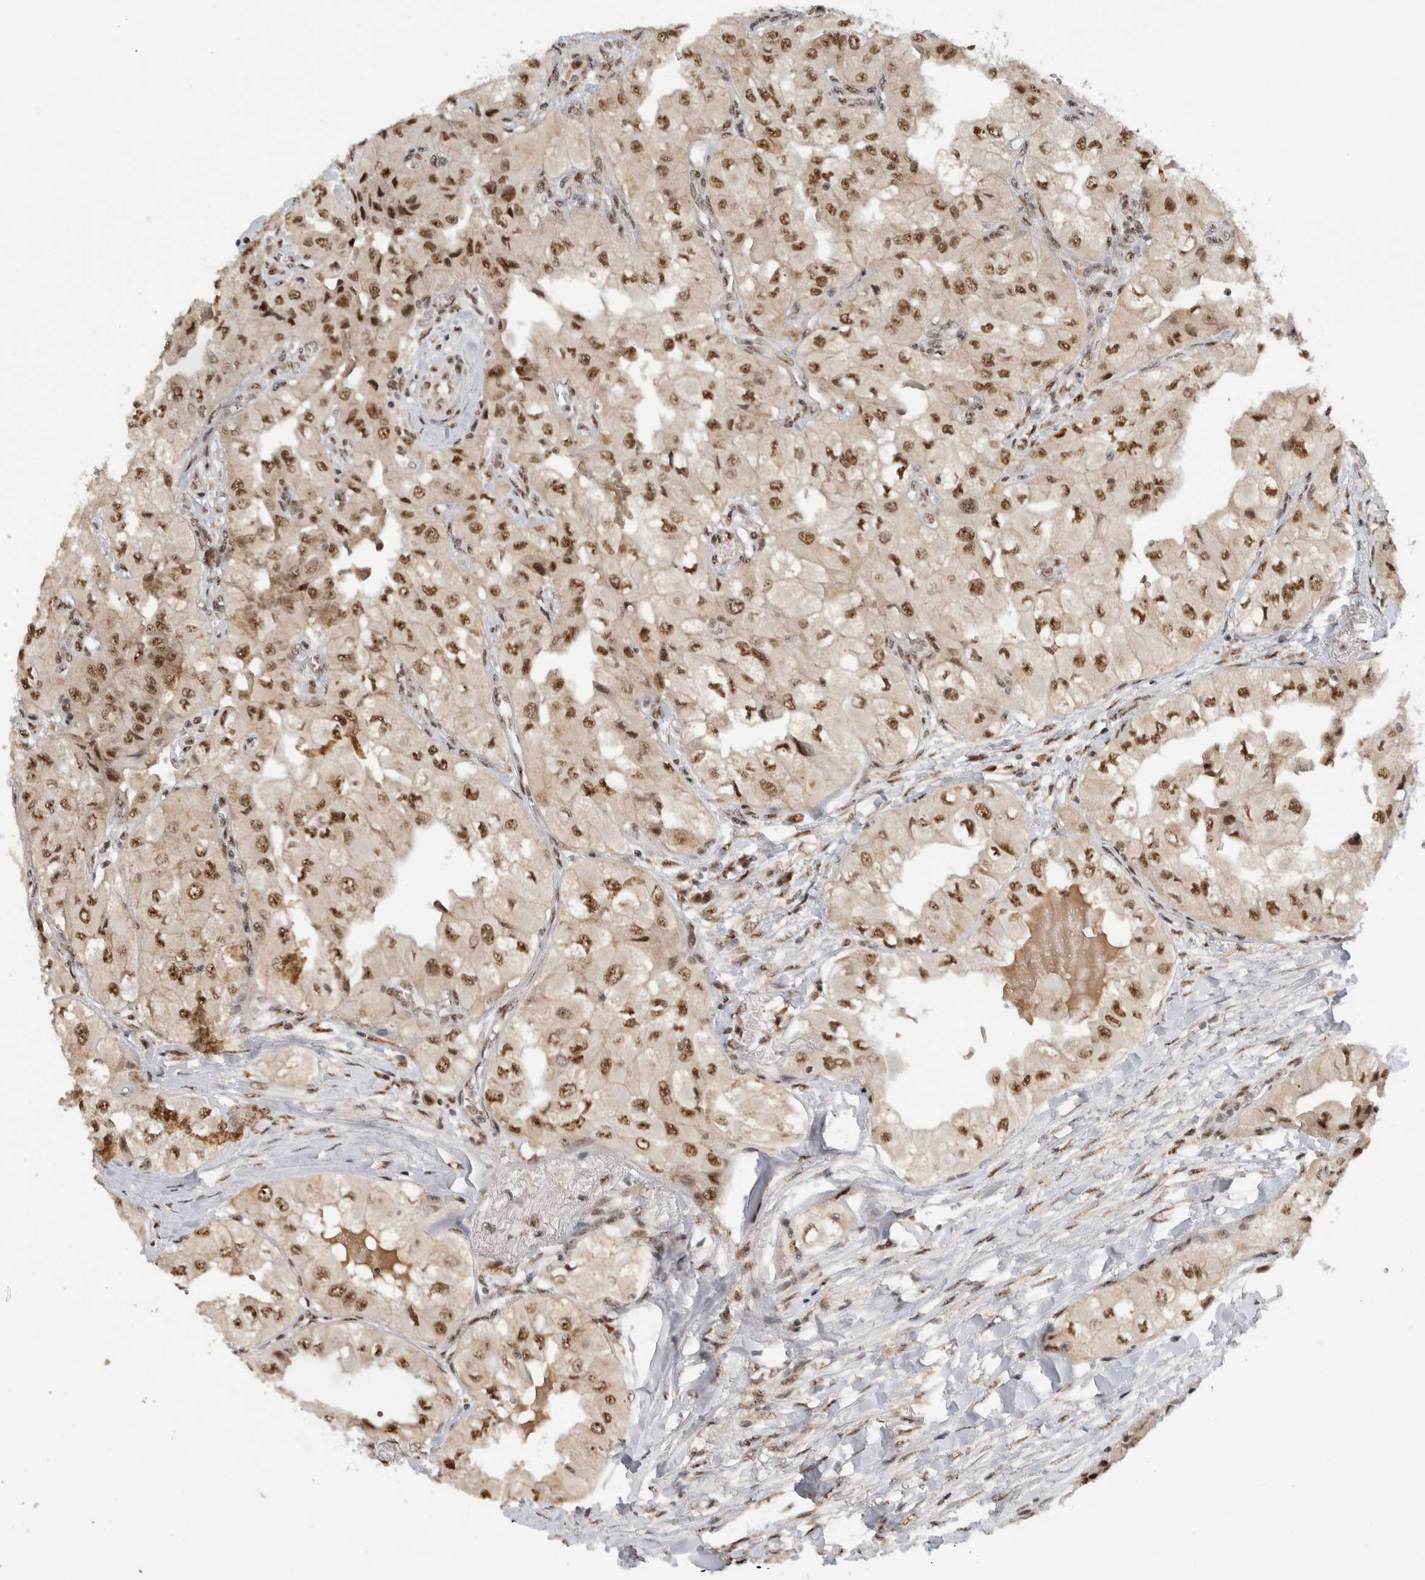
{"staining": {"intensity": "moderate", "quantity": ">75%", "location": "nuclear"}, "tissue": "thyroid cancer", "cell_type": "Tumor cells", "image_type": "cancer", "snomed": [{"axis": "morphology", "description": "Papillary adenocarcinoma, NOS"}, {"axis": "topography", "description": "Thyroid gland"}], "caption": "Immunohistochemistry (DAB (3,3'-diaminobenzidine)) staining of human papillary adenocarcinoma (thyroid) exhibits moderate nuclear protein positivity in approximately >75% of tumor cells.", "gene": "NCAPG2", "patient": {"sex": "female", "age": 59}}